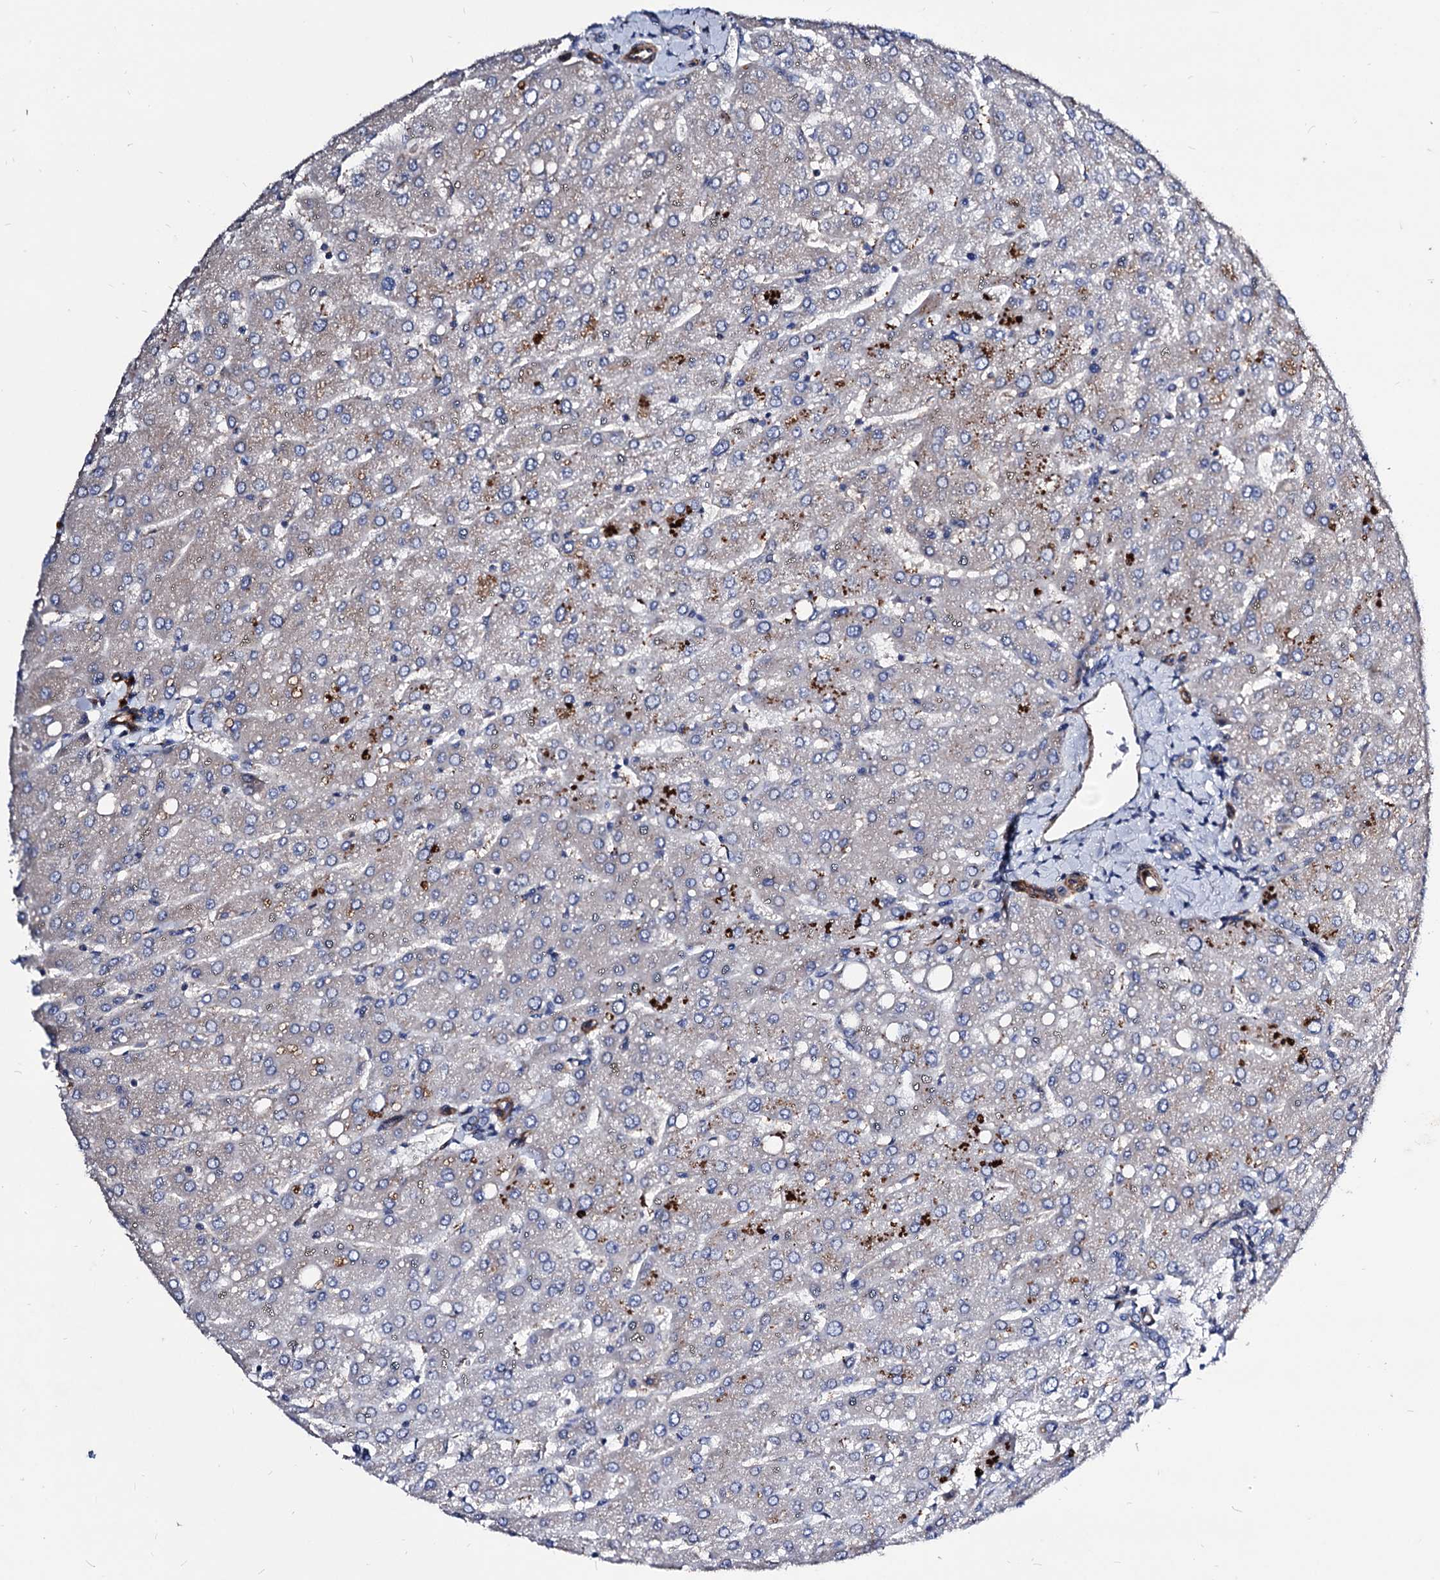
{"staining": {"intensity": "negative", "quantity": "none", "location": "none"}, "tissue": "liver", "cell_type": "Cholangiocytes", "image_type": "normal", "snomed": [{"axis": "morphology", "description": "Normal tissue, NOS"}, {"axis": "topography", "description": "Liver"}], "caption": "This image is of benign liver stained with IHC to label a protein in brown with the nuclei are counter-stained blue. There is no positivity in cholangiocytes.", "gene": "WDR11", "patient": {"sex": "male", "age": 55}}